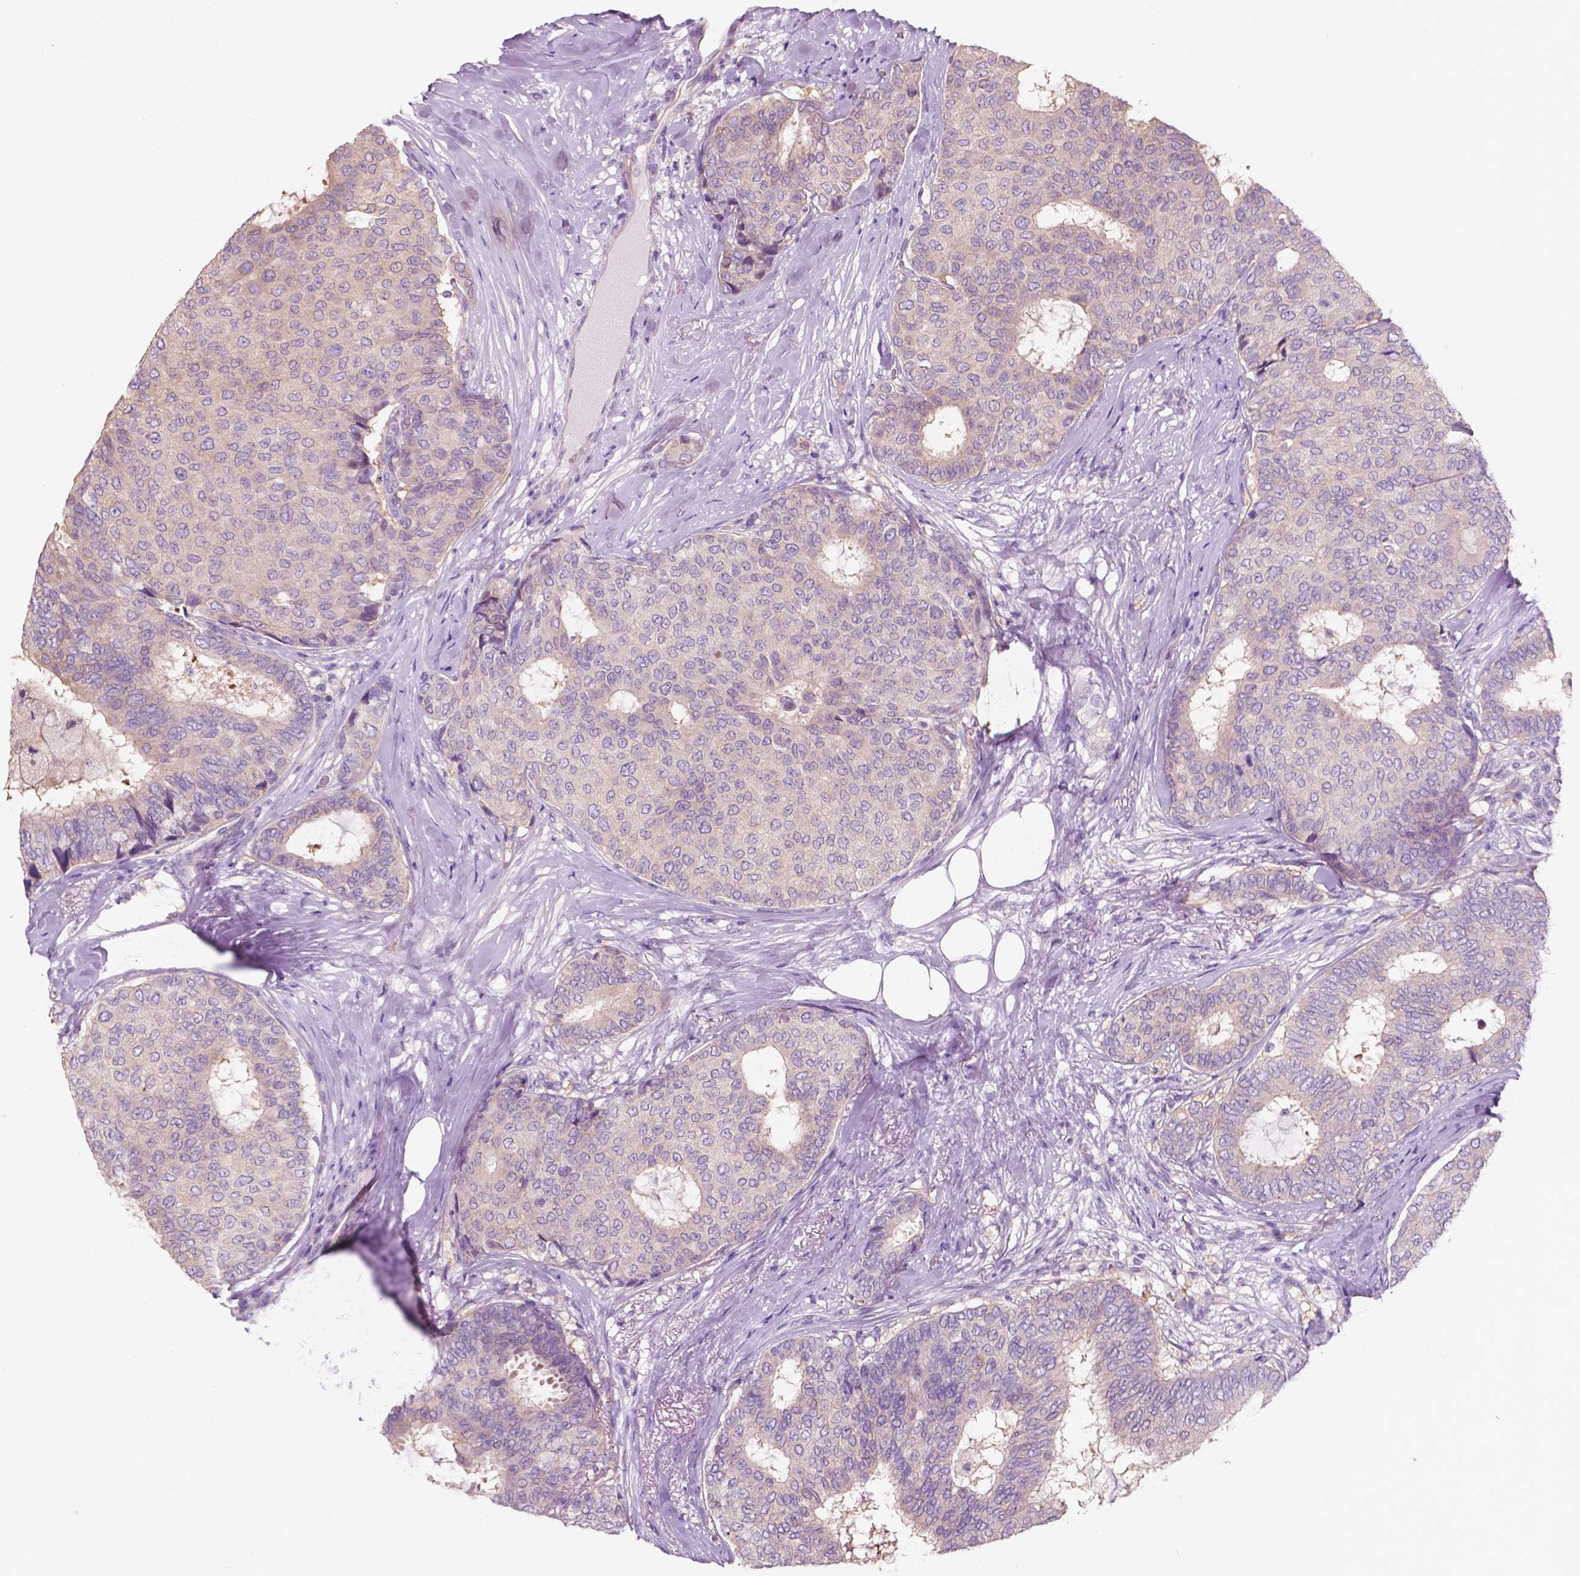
{"staining": {"intensity": "negative", "quantity": "none", "location": "none"}, "tissue": "breast cancer", "cell_type": "Tumor cells", "image_type": "cancer", "snomed": [{"axis": "morphology", "description": "Duct carcinoma"}, {"axis": "topography", "description": "Breast"}], "caption": "Protein analysis of breast cancer exhibits no significant positivity in tumor cells. The staining was performed using DAB to visualize the protein expression in brown, while the nuclei were stained in blue with hematoxylin (Magnification: 20x).", "gene": "SEMA4A", "patient": {"sex": "female", "age": 75}}